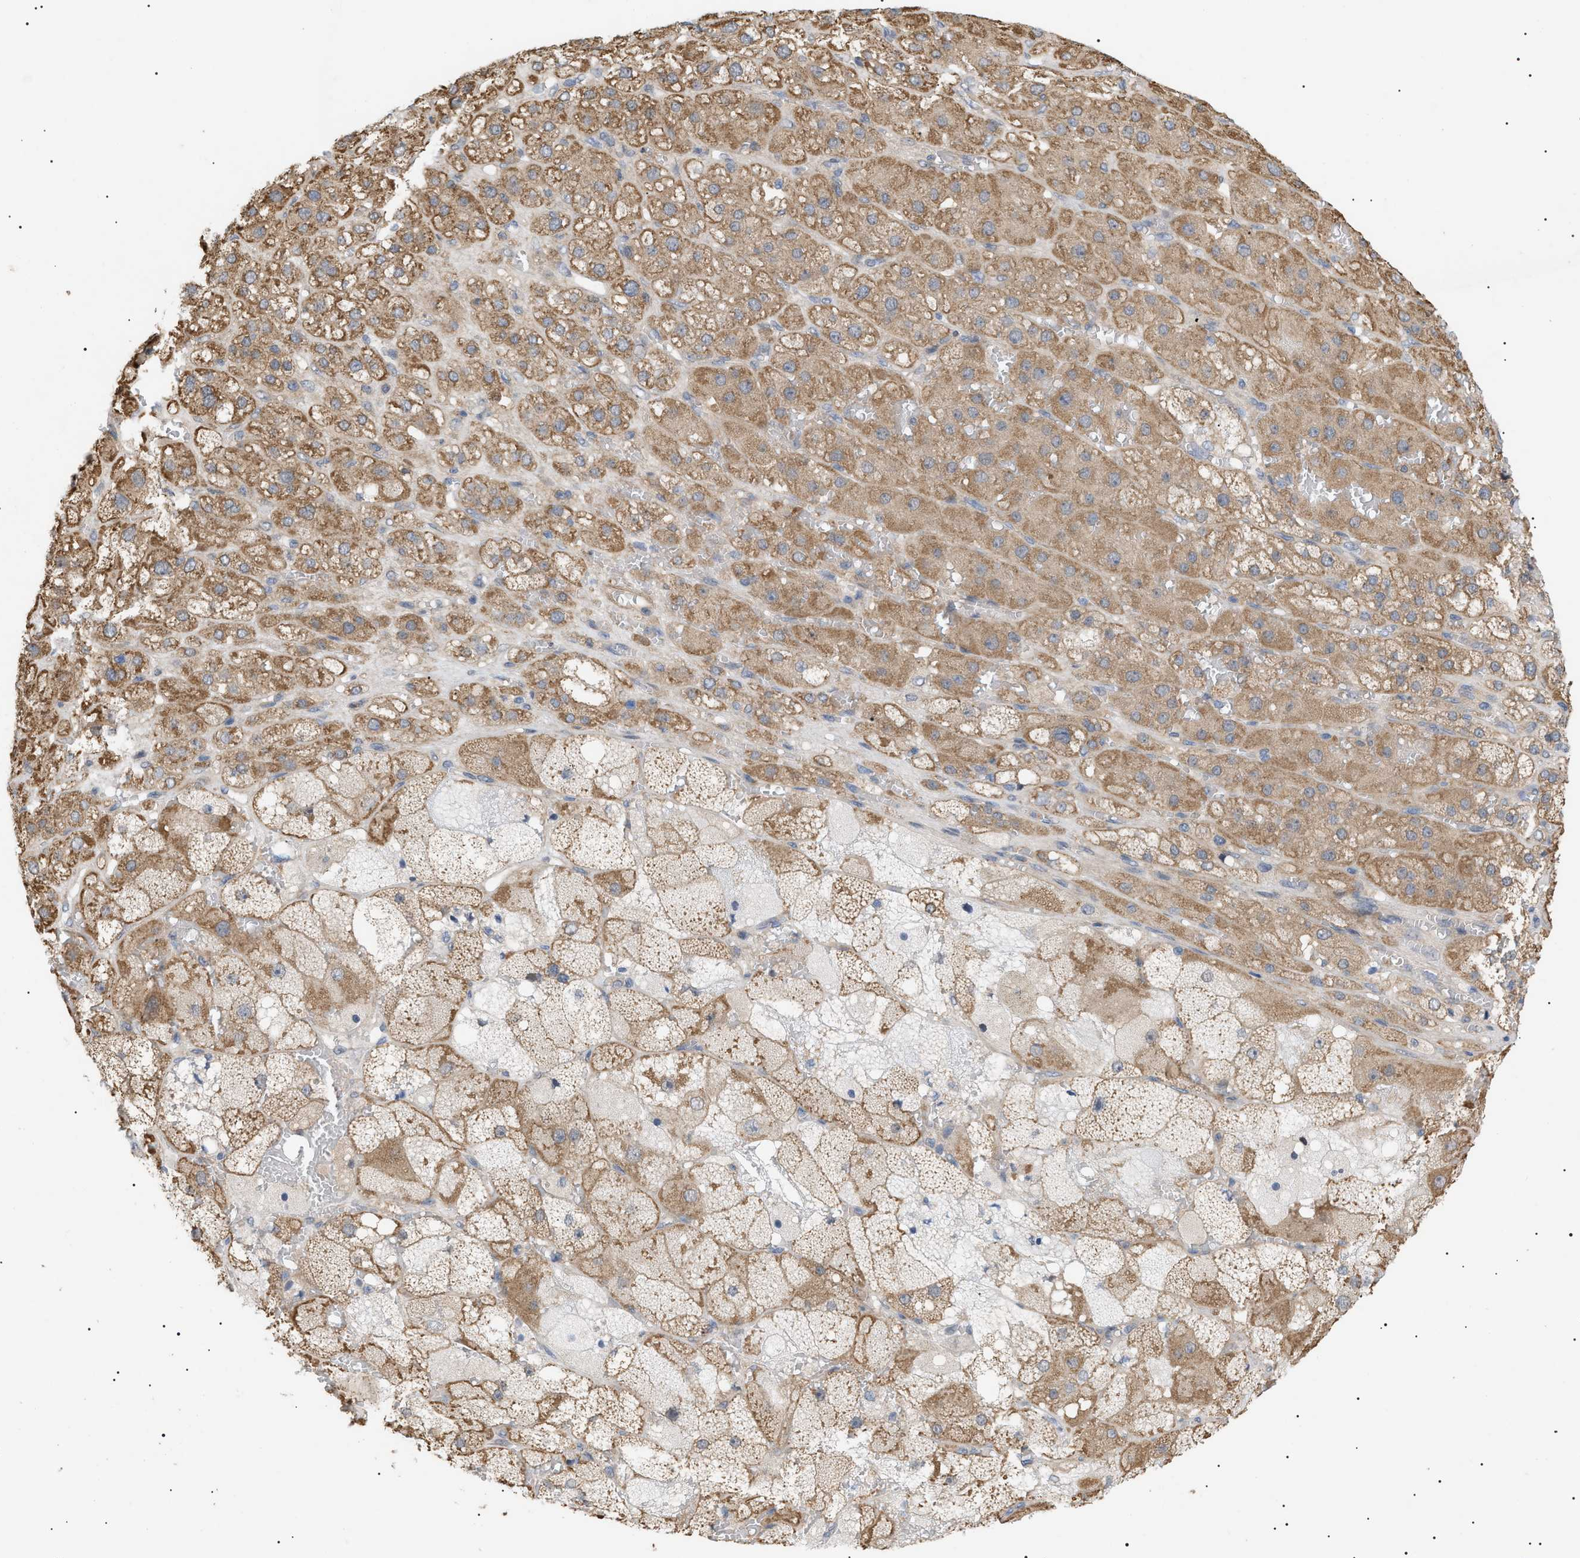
{"staining": {"intensity": "moderate", "quantity": ">75%", "location": "cytoplasmic/membranous"}, "tissue": "adrenal gland", "cell_type": "Glandular cells", "image_type": "normal", "snomed": [{"axis": "morphology", "description": "Normal tissue, NOS"}, {"axis": "topography", "description": "Adrenal gland"}], "caption": "Immunohistochemistry (IHC) of benign human adrenal gland displays medium levels of moderate cytoplasmic/membranous staining in approximately >75% of glandular cells. (DAB = brown stain, brightfield microscopy at high magnification).", "gene": "IRS2", "patient": {"sex": "female", "age": 47}}